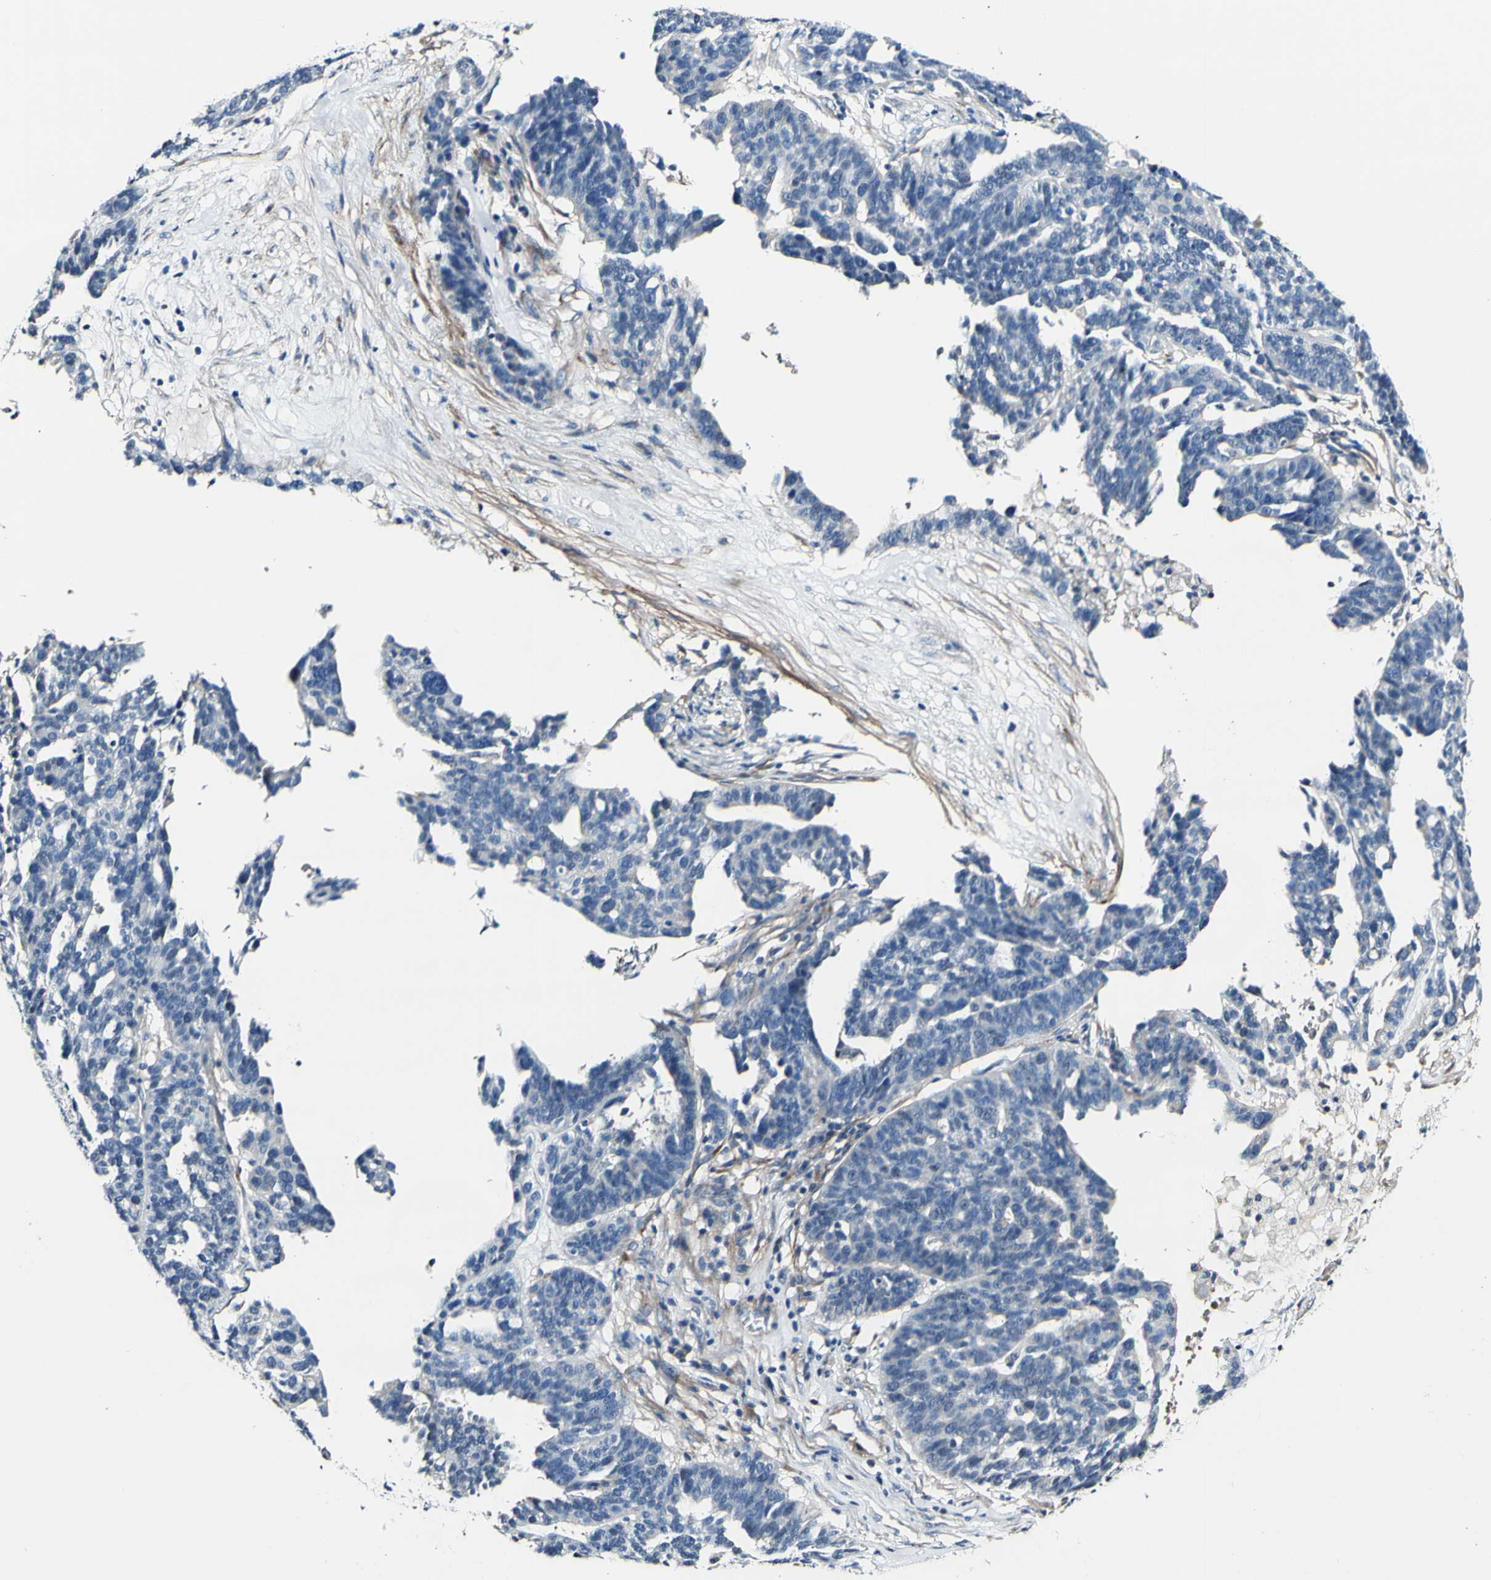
{"staining": {"intensity": "negative", "quantity": "none", "location": "none"}, "tissue": "ovarian cancer", "cell_type": "Tumor cells", "image_type": "cancer", "snomed": [{"axis": "morphology", "description": "Cystadenocarcinoma, serous, NOS"}, {"axis": "topography", "description": "Ovary"}], "caption": "This is a histopathology image of immunohistochemistry staining of serous cystadenocarcinoma (ovarian), which shows no expression in tumor cells. (DAB (3,3'-diaminobenzidine) immunohistochemistry (IHC) visualized using brightfield microscopy, high magnification).", "gene": "COL6A3", "patient": {"sex": "female", "age": 59}}